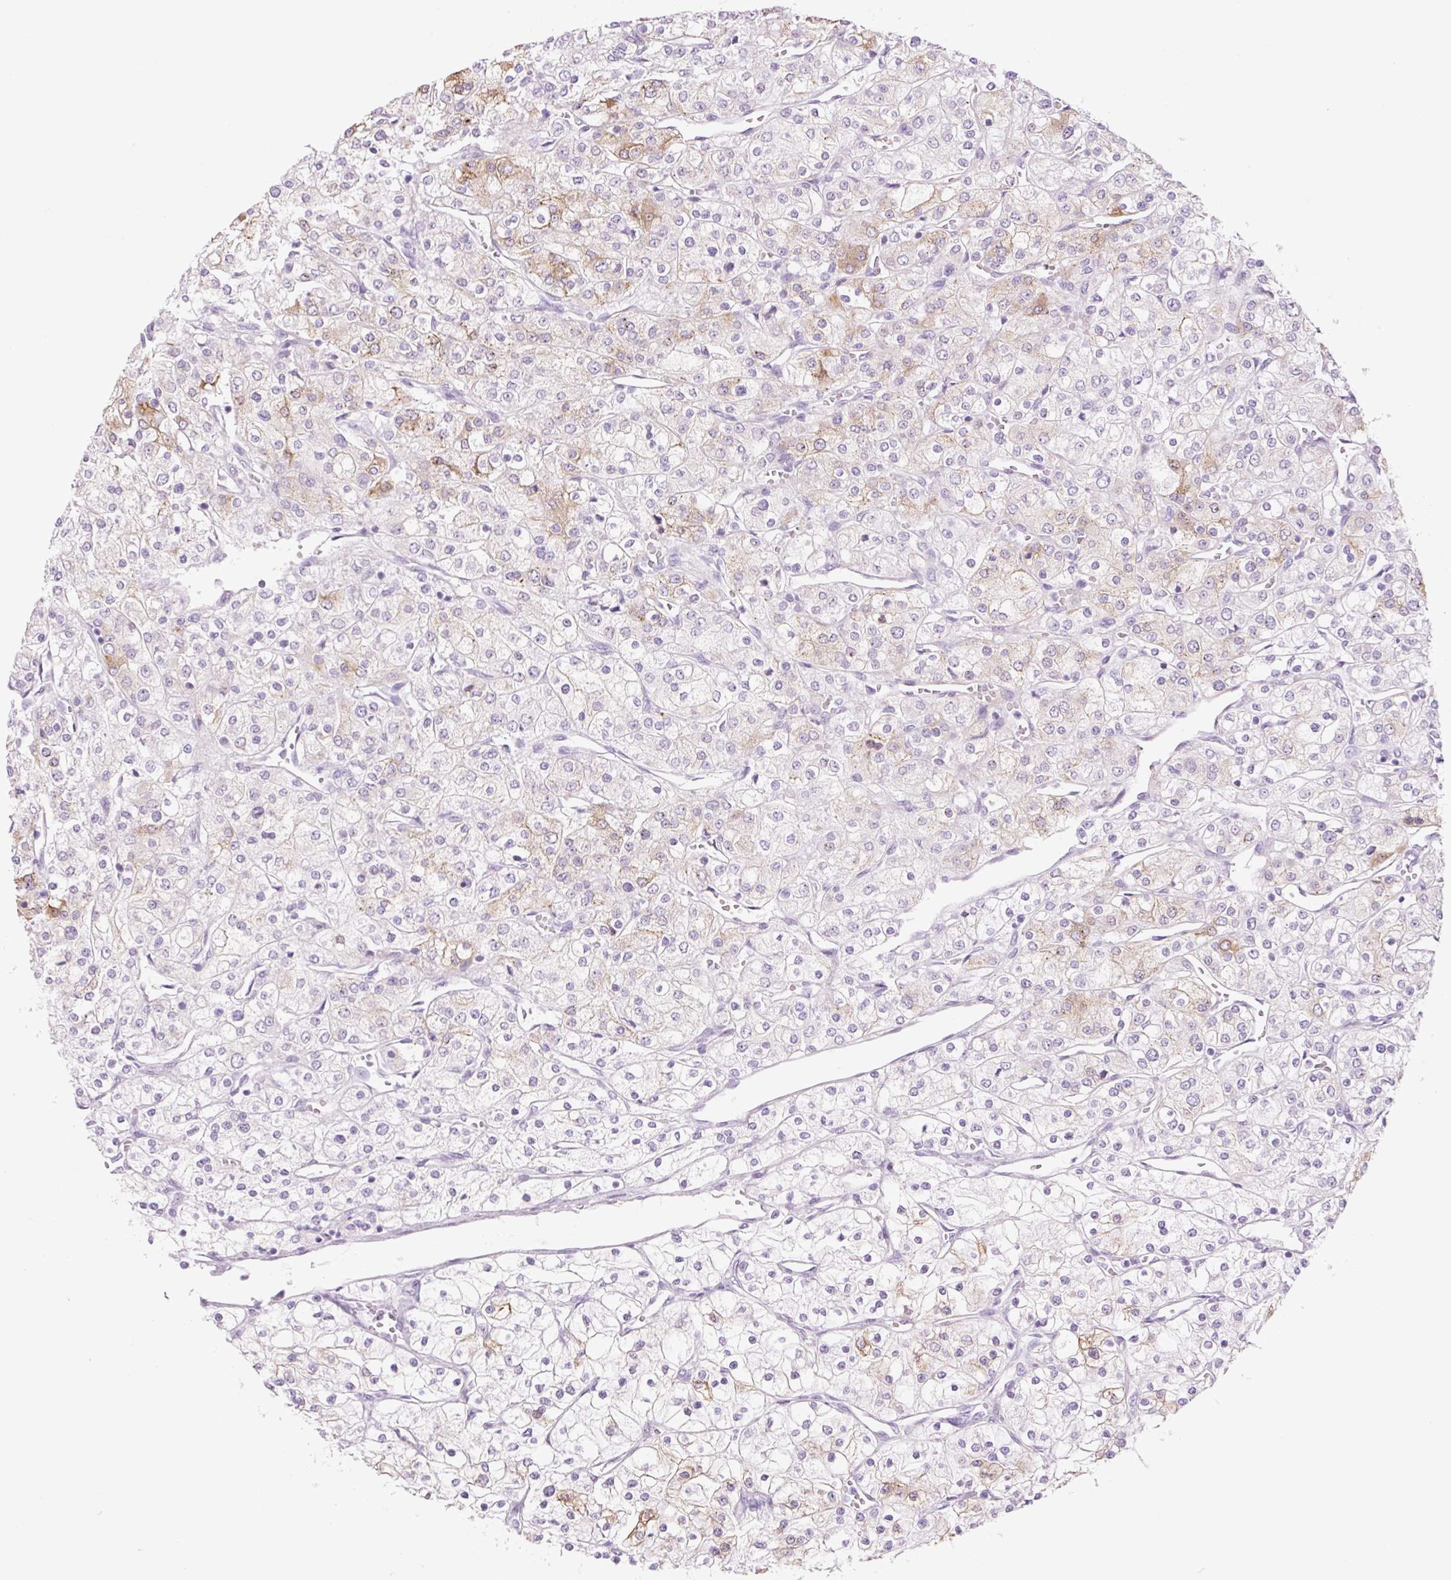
{"staining": {"intensity": "moderate", "quantity": "<25%", "location": "cytoplasmic/membranous"}, "tissue": "renal cancer", "cell_type": "Tumor cells", "image_type": "cancer", "snomed": [{"axis": "morphology", "description": "Adenocarcinoma, NOS"}, {"axis": "topography", "description": "Kidney"}], "caption": "A micrograph of human renal cancer stained for a protein reveals moderate cytoplasmic/membranous brown staining in tumor cells. (IHC, brightfield microscopy, high magnification).", "gene": "COL9A2", "patient": {"sex": "male", "age": 80}}